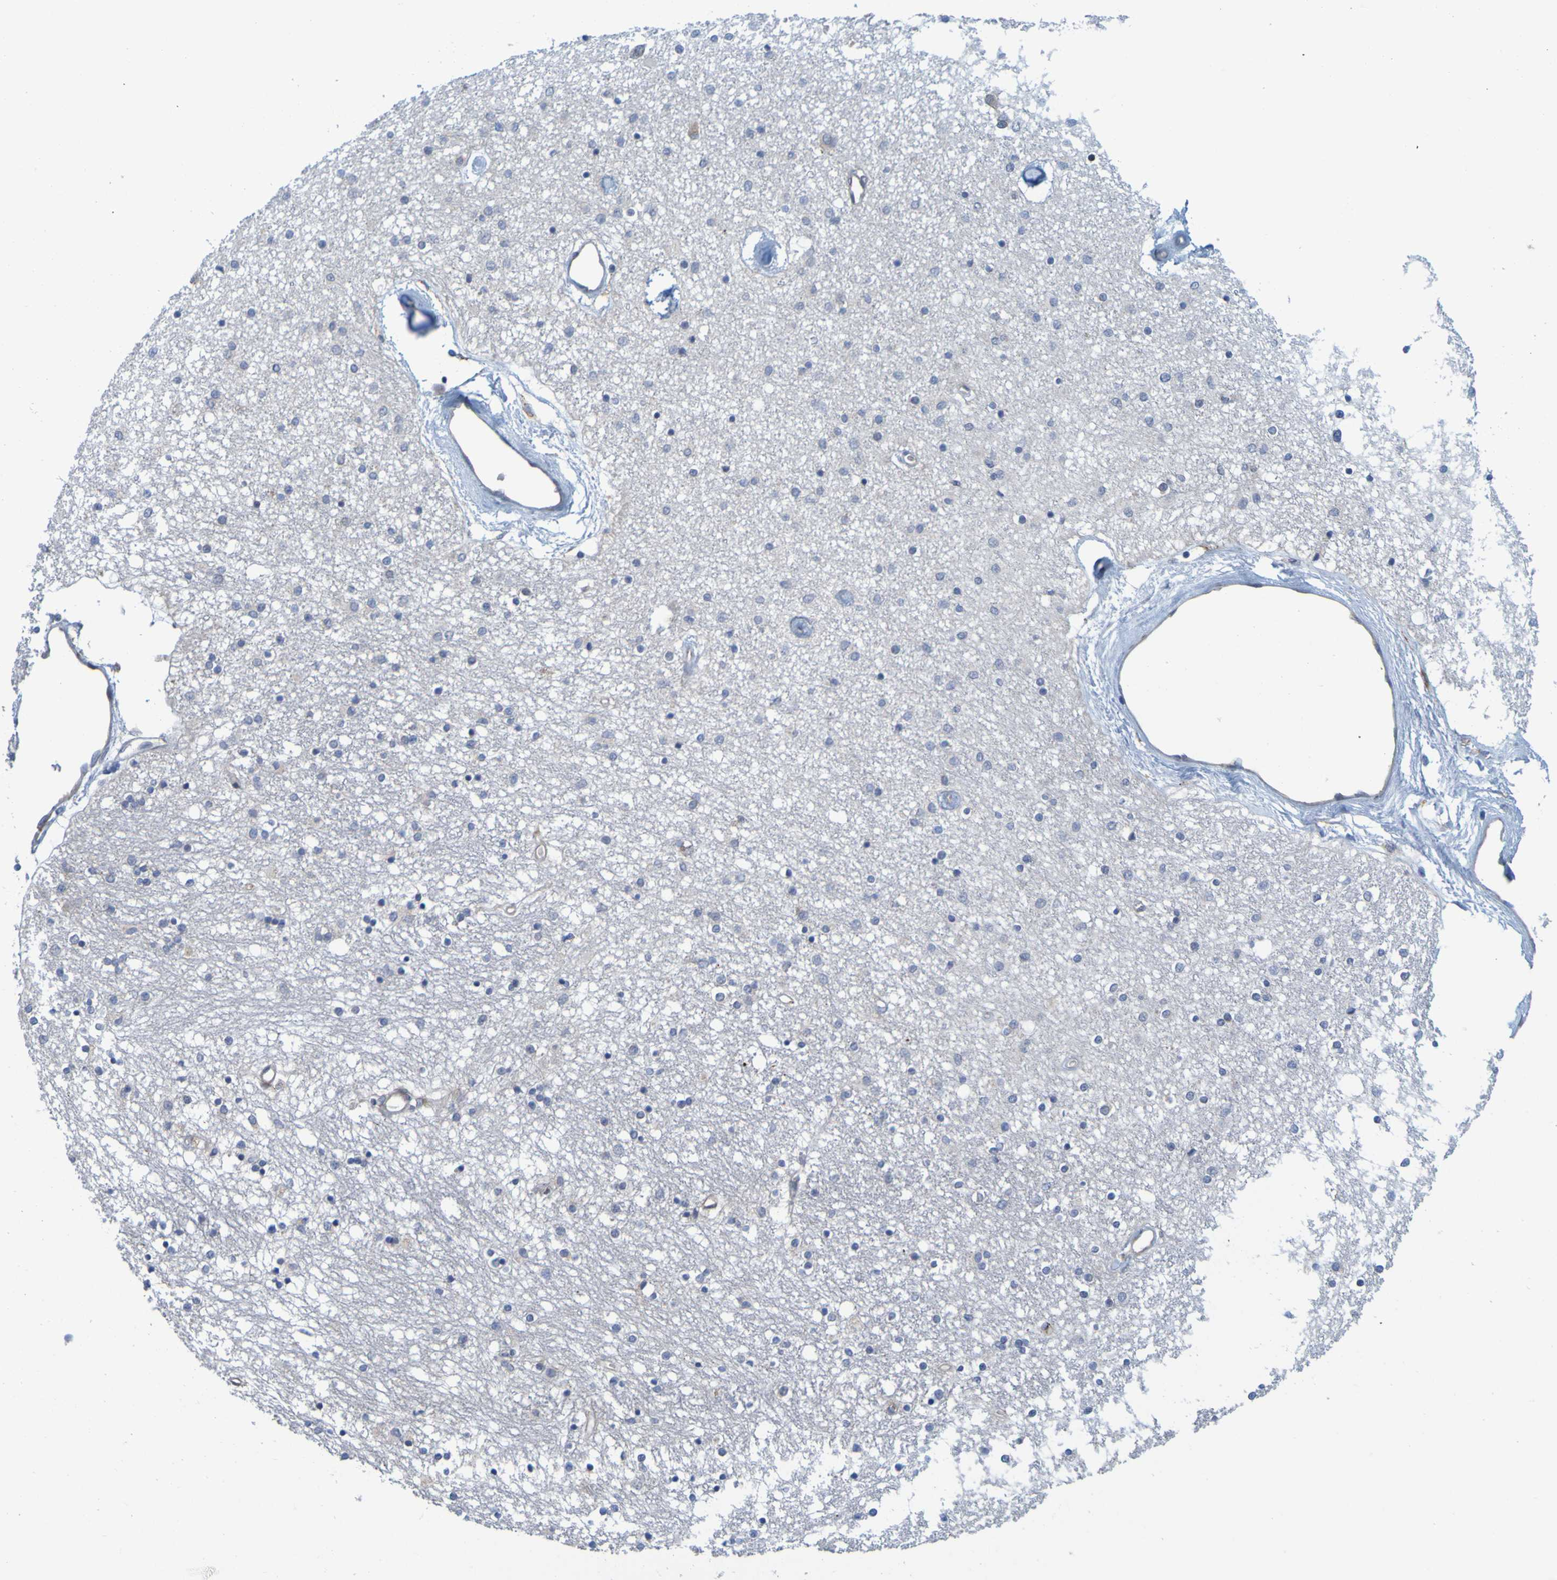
{"staining": {"intensity": "moderate", "quantity": "<25%", "location": "cytoplasmic/membranous"}, "tissue": "caudate", "cell_type": "Glial cells", "image_type": "normal", "snomed": [{"axis": "morphology", "description": "Normal tissue, NOS"}, {"axis": "topography", "description": "Lateral ventricle wall"}], "caption": "This is an image of immunohistochemistry (IHC) staining of normal caudate, which shows moderate expression in the cytoplasmic/membranous of glial cells.", "gene": "SIL1", "patient": {"sex": "female", "age": 54}}